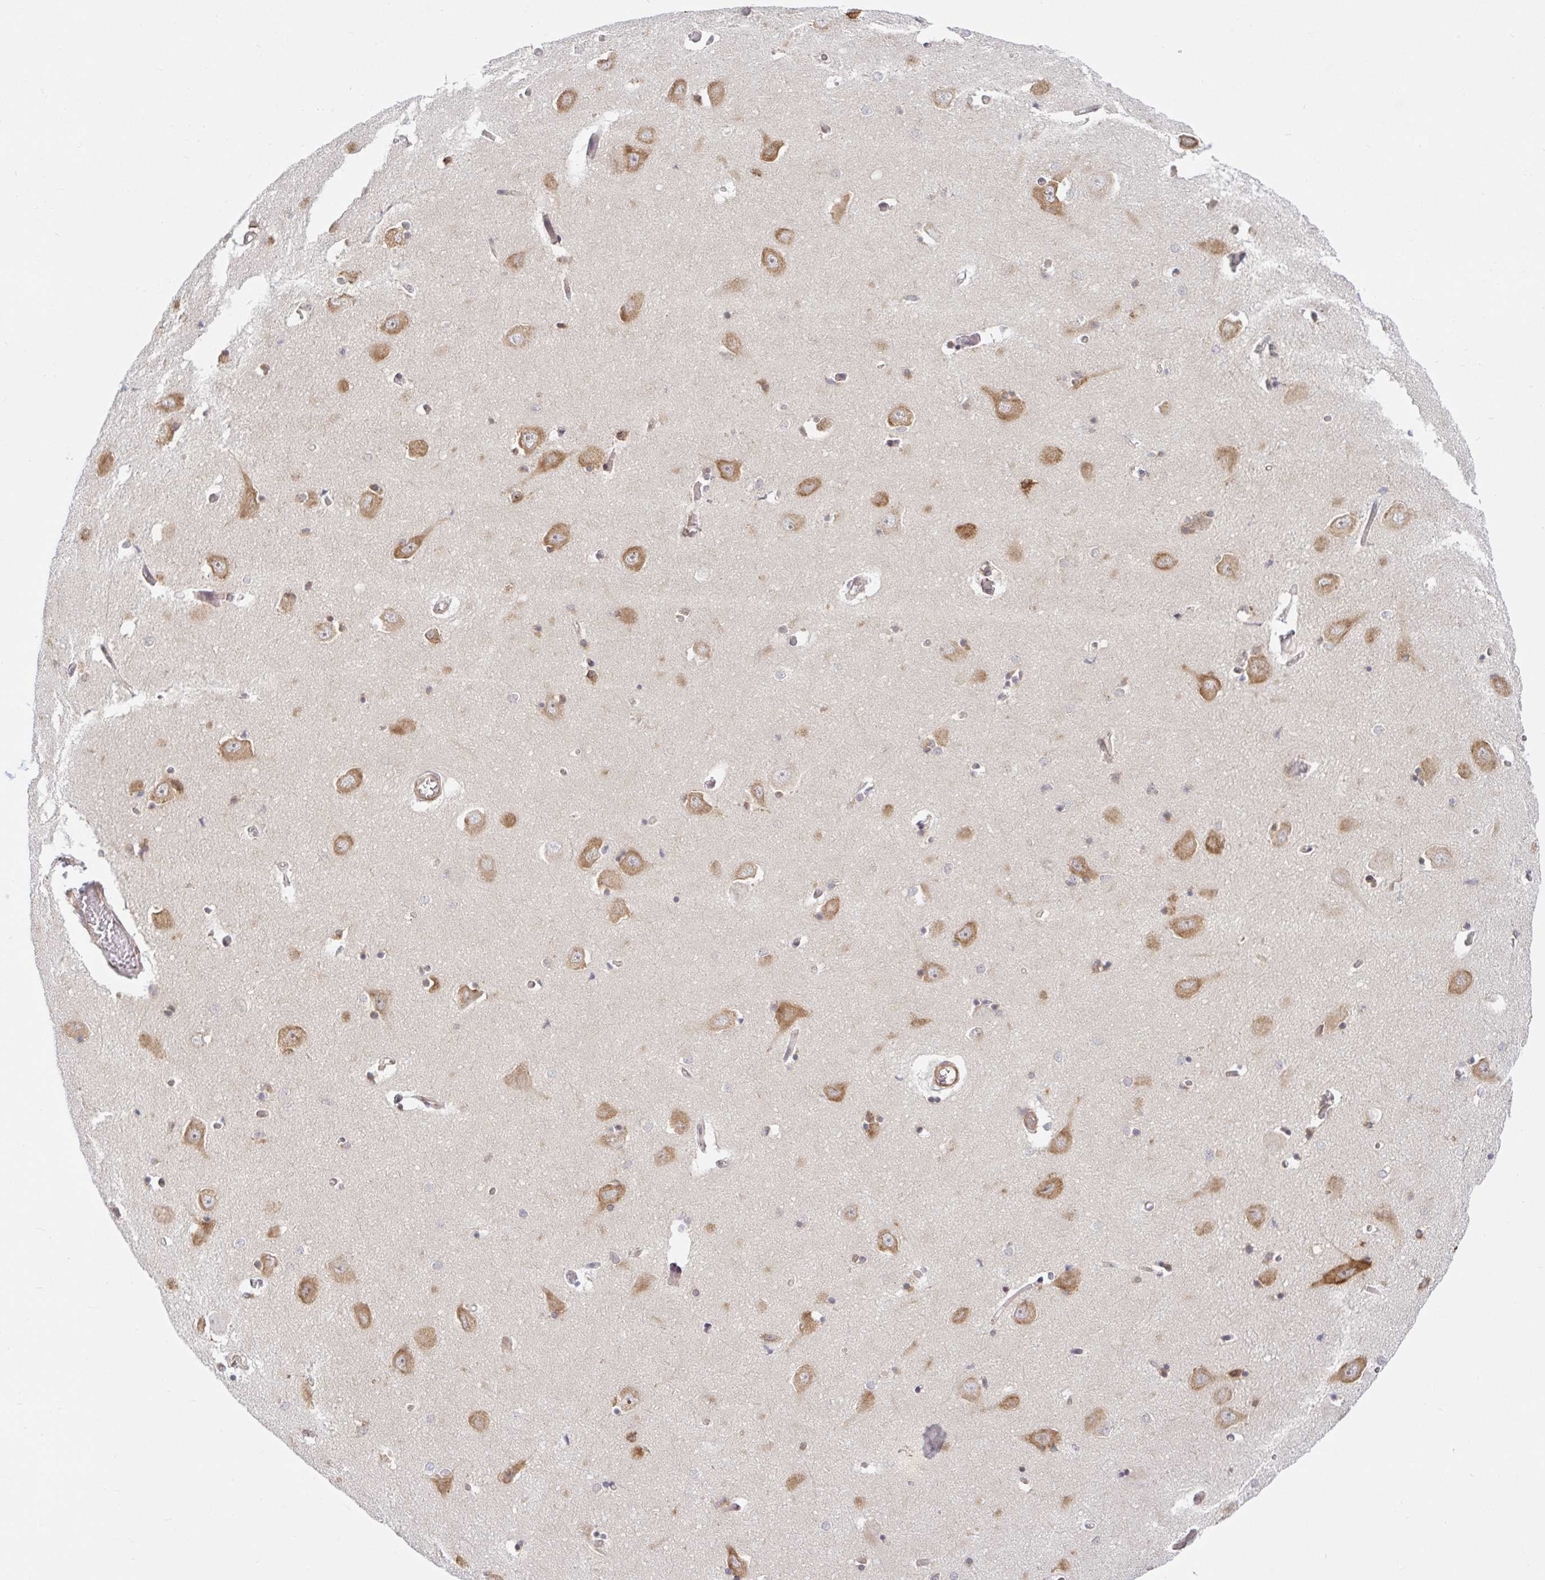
{"staining": {"intensity": "weak", "quantity": "25%-75%", "location": "cytoplasmic/membranous"}, "tissue": "caudate", "cell_type": "Glial cells", "image_type": "normal", "snomed": [{"axis": "morphology", "description": "Normal tissue, NOS"}, {"axis": "topography", "description": "Lateral ventricle wall"}, {"axis": "topography", "description": "Hippocampus"}], "caption": "Weak cytoplasmic/membranous expression is identified in about 25%-75% of glial cells in benign caudate.", "gene": "LARP1", "patient": {"sex": "female", "age": 63}}